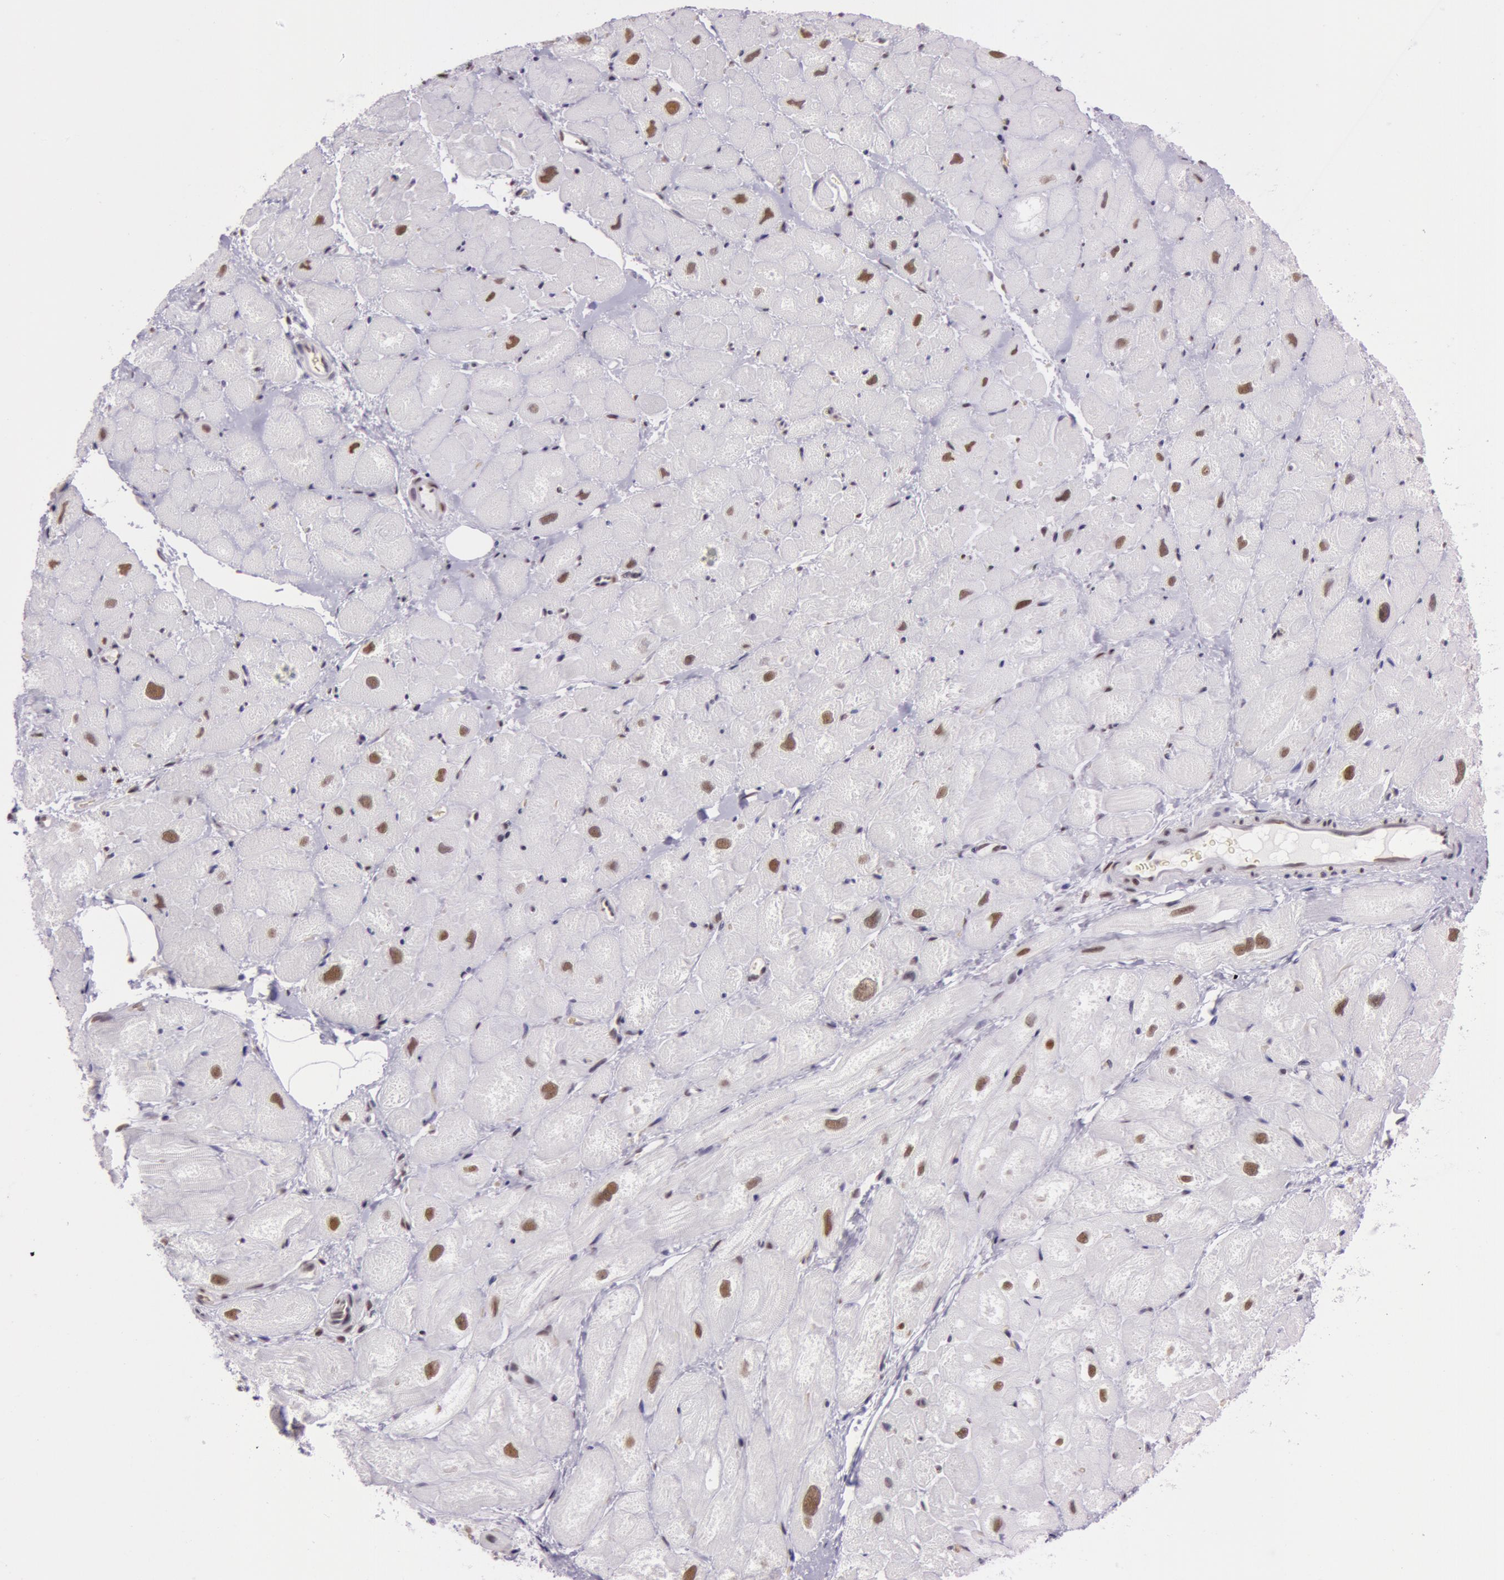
{"staining": {"intensity": "strong", "quantity": "25%-75%", "location": "nuclear"}, "tissue": "heart muscle", "cell_type": "Cardiomyocytes", "image_type": "normal", "snomed": [{"axis": "morphology", "description": "Normal tissue, NOS"}, {"axis": "topography", "description": "Heart"}], "caption": "Immunohistochemical staining of benign human heart muscle shows high levels of strong nuclear staining in about 25%-75% of cardiomyocytes.", "gene": "NBN", "patient": {"sex": "male", "age": 49}}